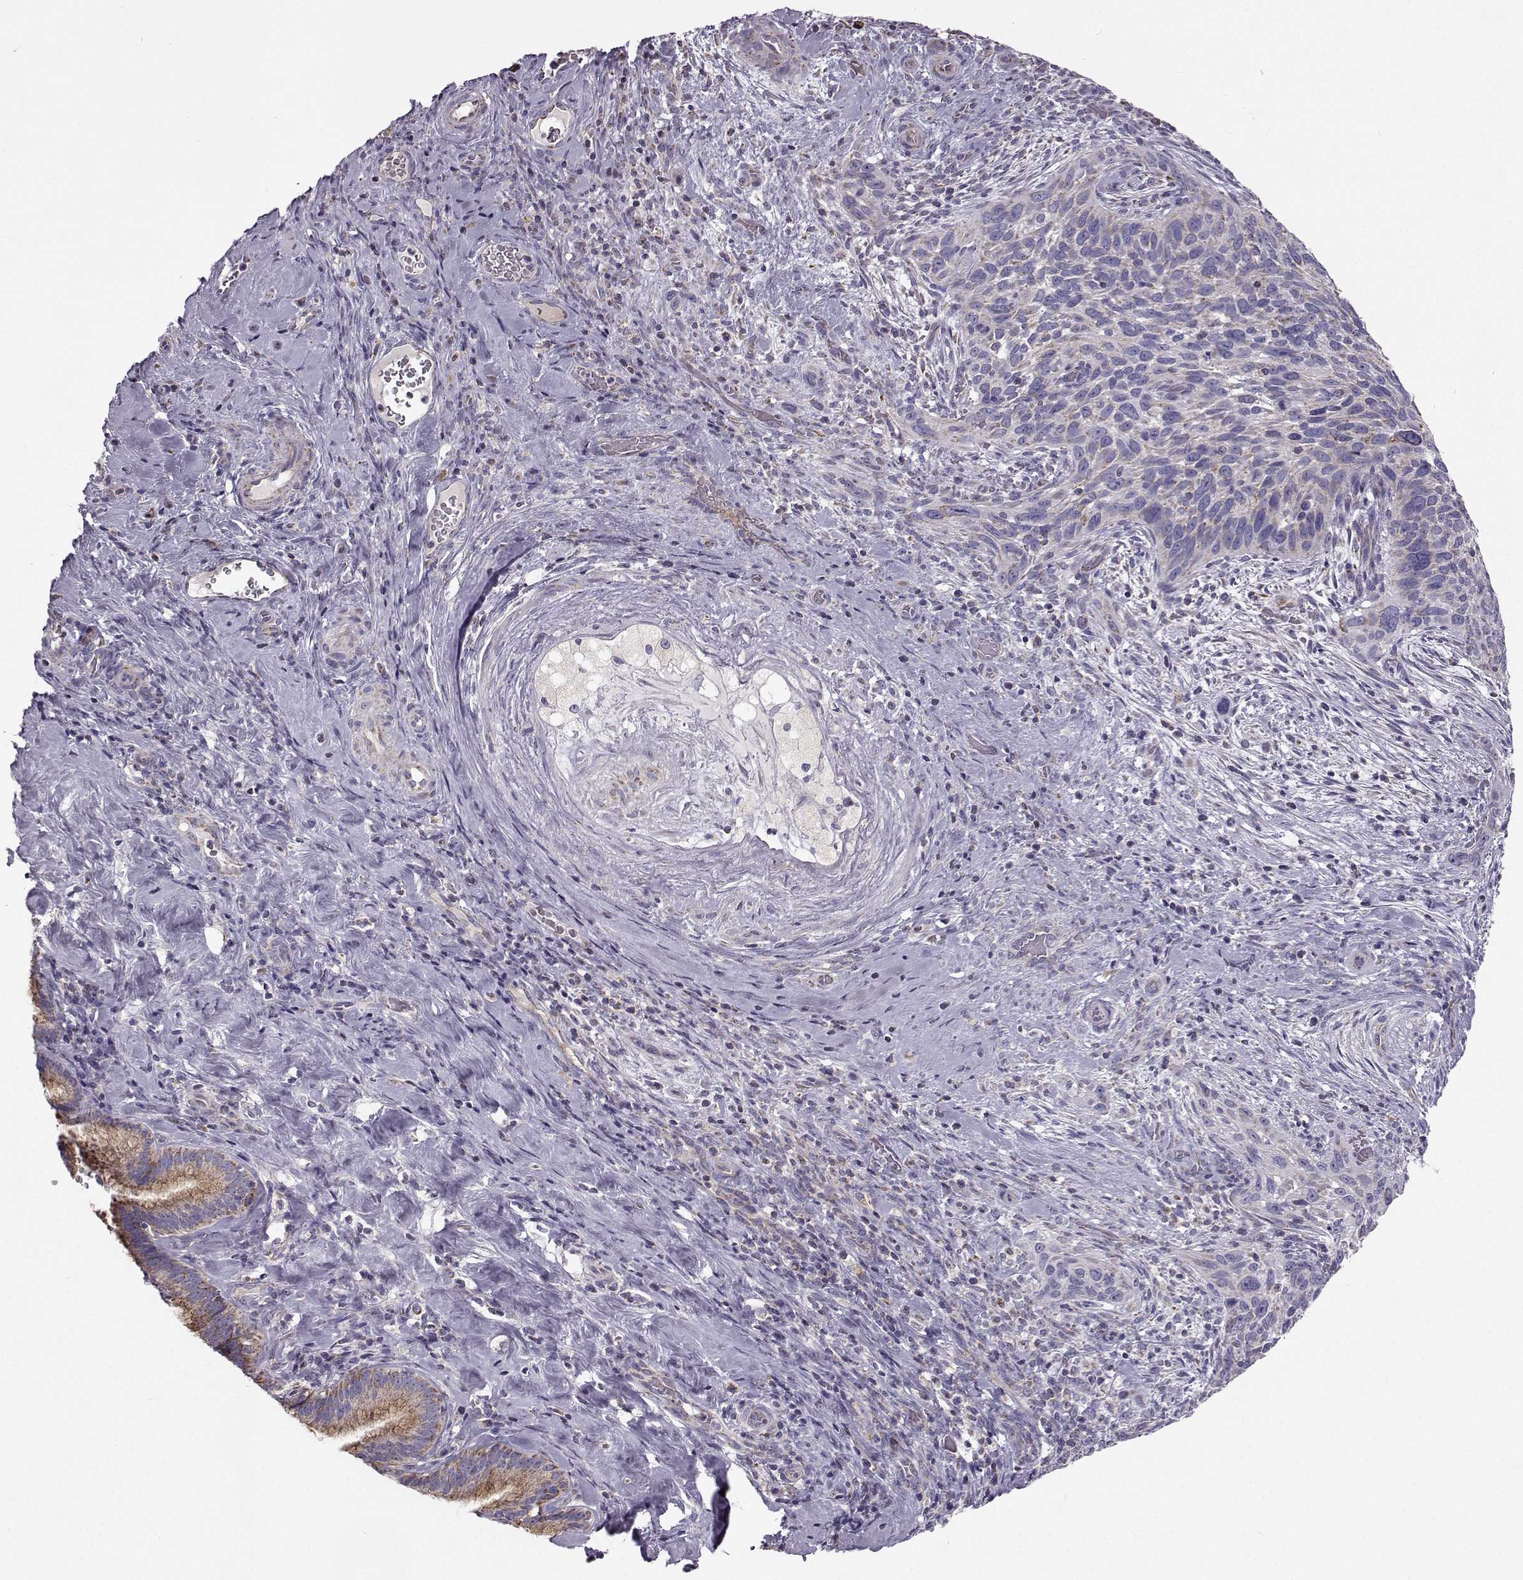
{"staining": {"intensity": "negative", "quantity": "none", "location": "none"}, "tissue": "cervical cancer", "cell_type": "Tumor cells", "image_type": "cancer", "snomed": [{"axis": "morphology", "description": "Squamous cell carcinoma, NOS"}, {"axis": "topography", "description": "Cervix"}], "caption": "Human squamous cell carcinoma (cervical) stained for a protein using immunohistochemistry displays no expression in tumor cells.", "gene": "CLN6", "patient": {"sex": "female", "age": 51}}